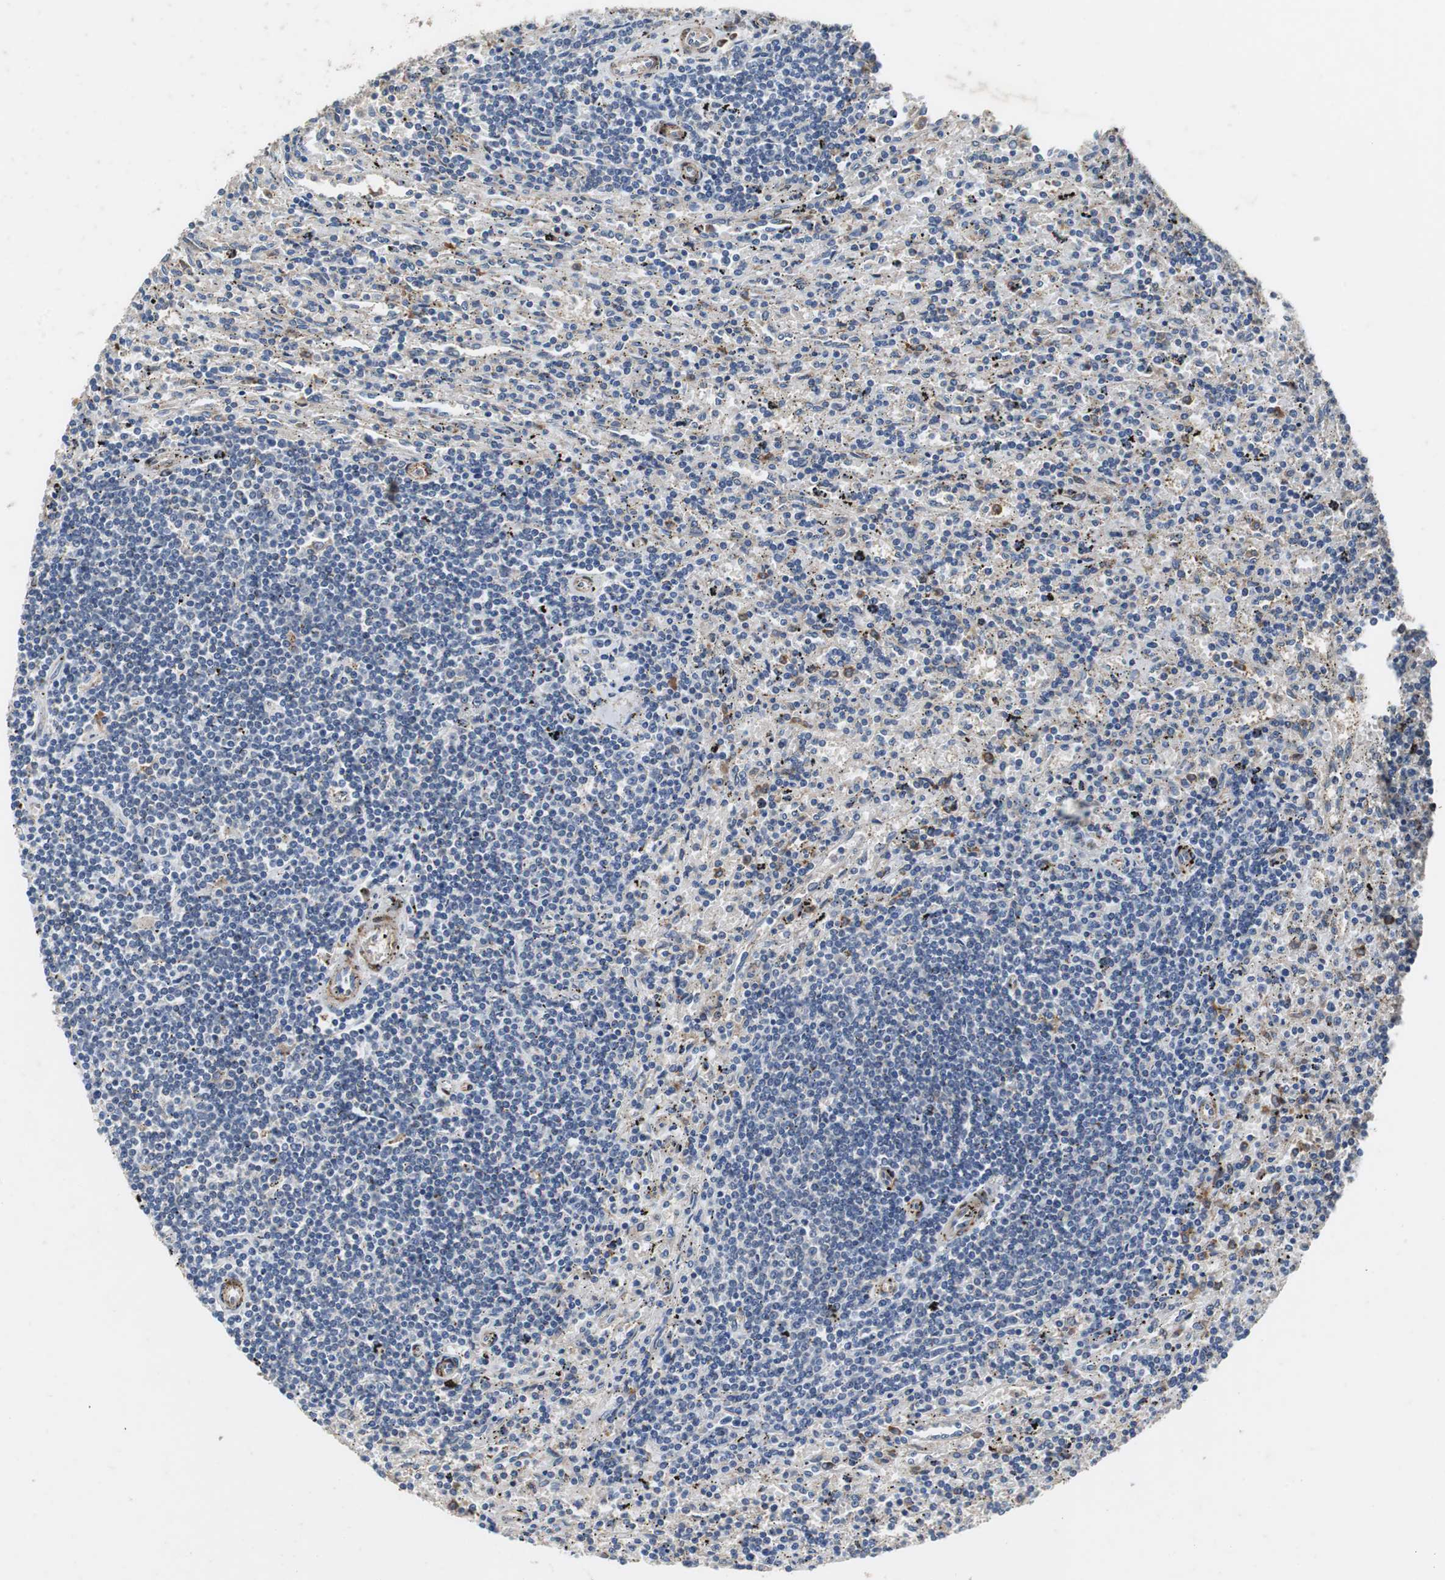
{"staining": {"intensity": "negative", "quantity": "none", "location": "none"}, "tissue": "lymphoma", "cell_type": "Tumor cells", "image_type": "cancer", "snomed": [{"axis": "morphology", "description": "Malignant lymphoma, non-Hodgkin's type, Low grade"}, {"axis": "topography", "description": "Spleen"}], "caption": "Malignant lymphoma, non-Hodgkin's type (low-grade) was stained to show a protein in brown. There is no significant staining in tumor cells. (DAB immunohistochemistry (IHC) with hematoxylin counter stain).", "gene": "SORT1", "patient": {"sex": "male", "age": 76}}